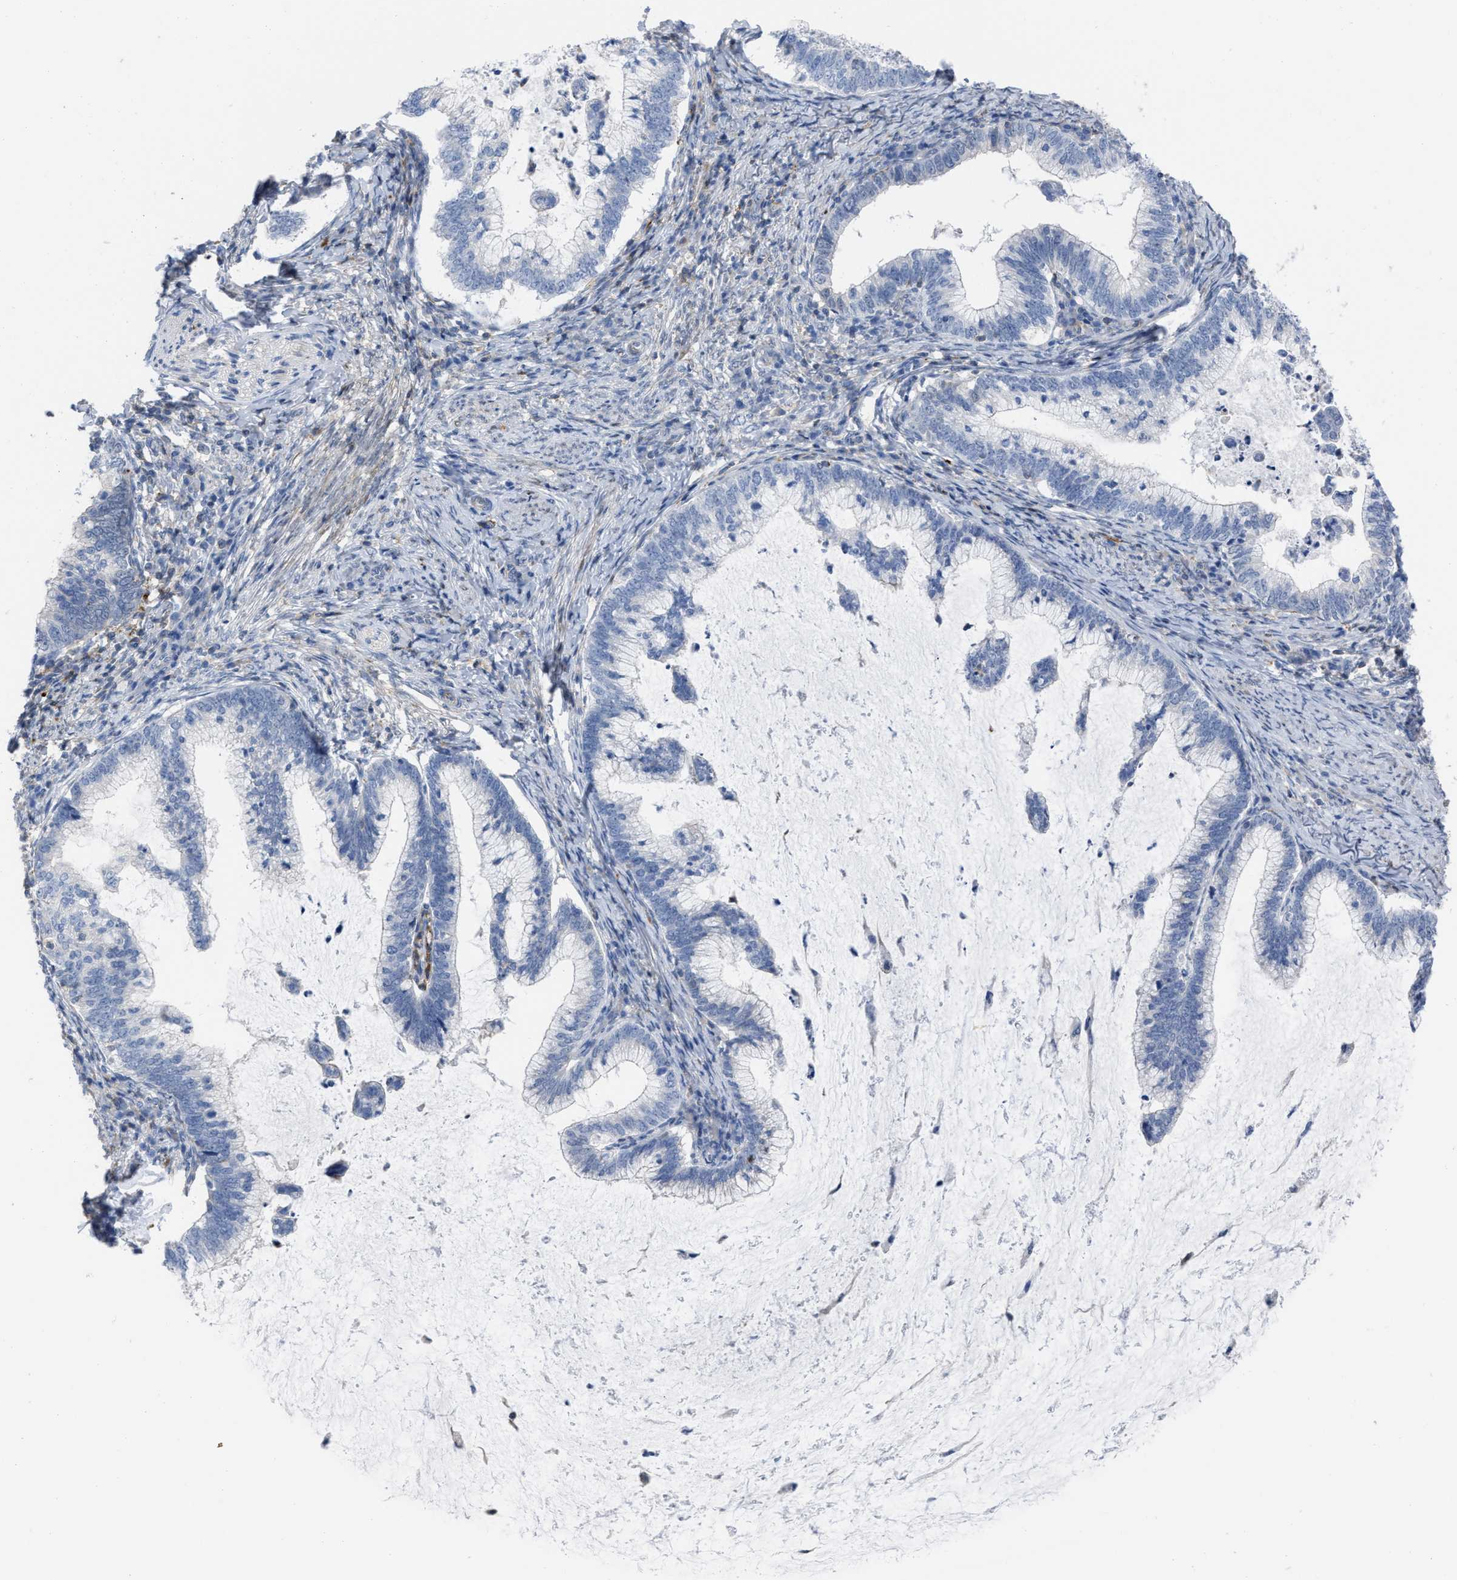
{"staining": {"intensity": "negative", "quantity": "none", "location": "none"}, "tissue": "cervical cancer", "cell_type": "Tumor cells", "image_type": "cancer", "snomed": [{"axis": "morphology", "description": "Adenocarcinoma, NOS"}, {"axis": "topography", "description": "Cervix"}], "caption": "Protein analysis of cervical cancer reveals no significant positivity in tumor cells.", "gene": "PRMT2", "patient": {"sex": "female", "age": 36}}